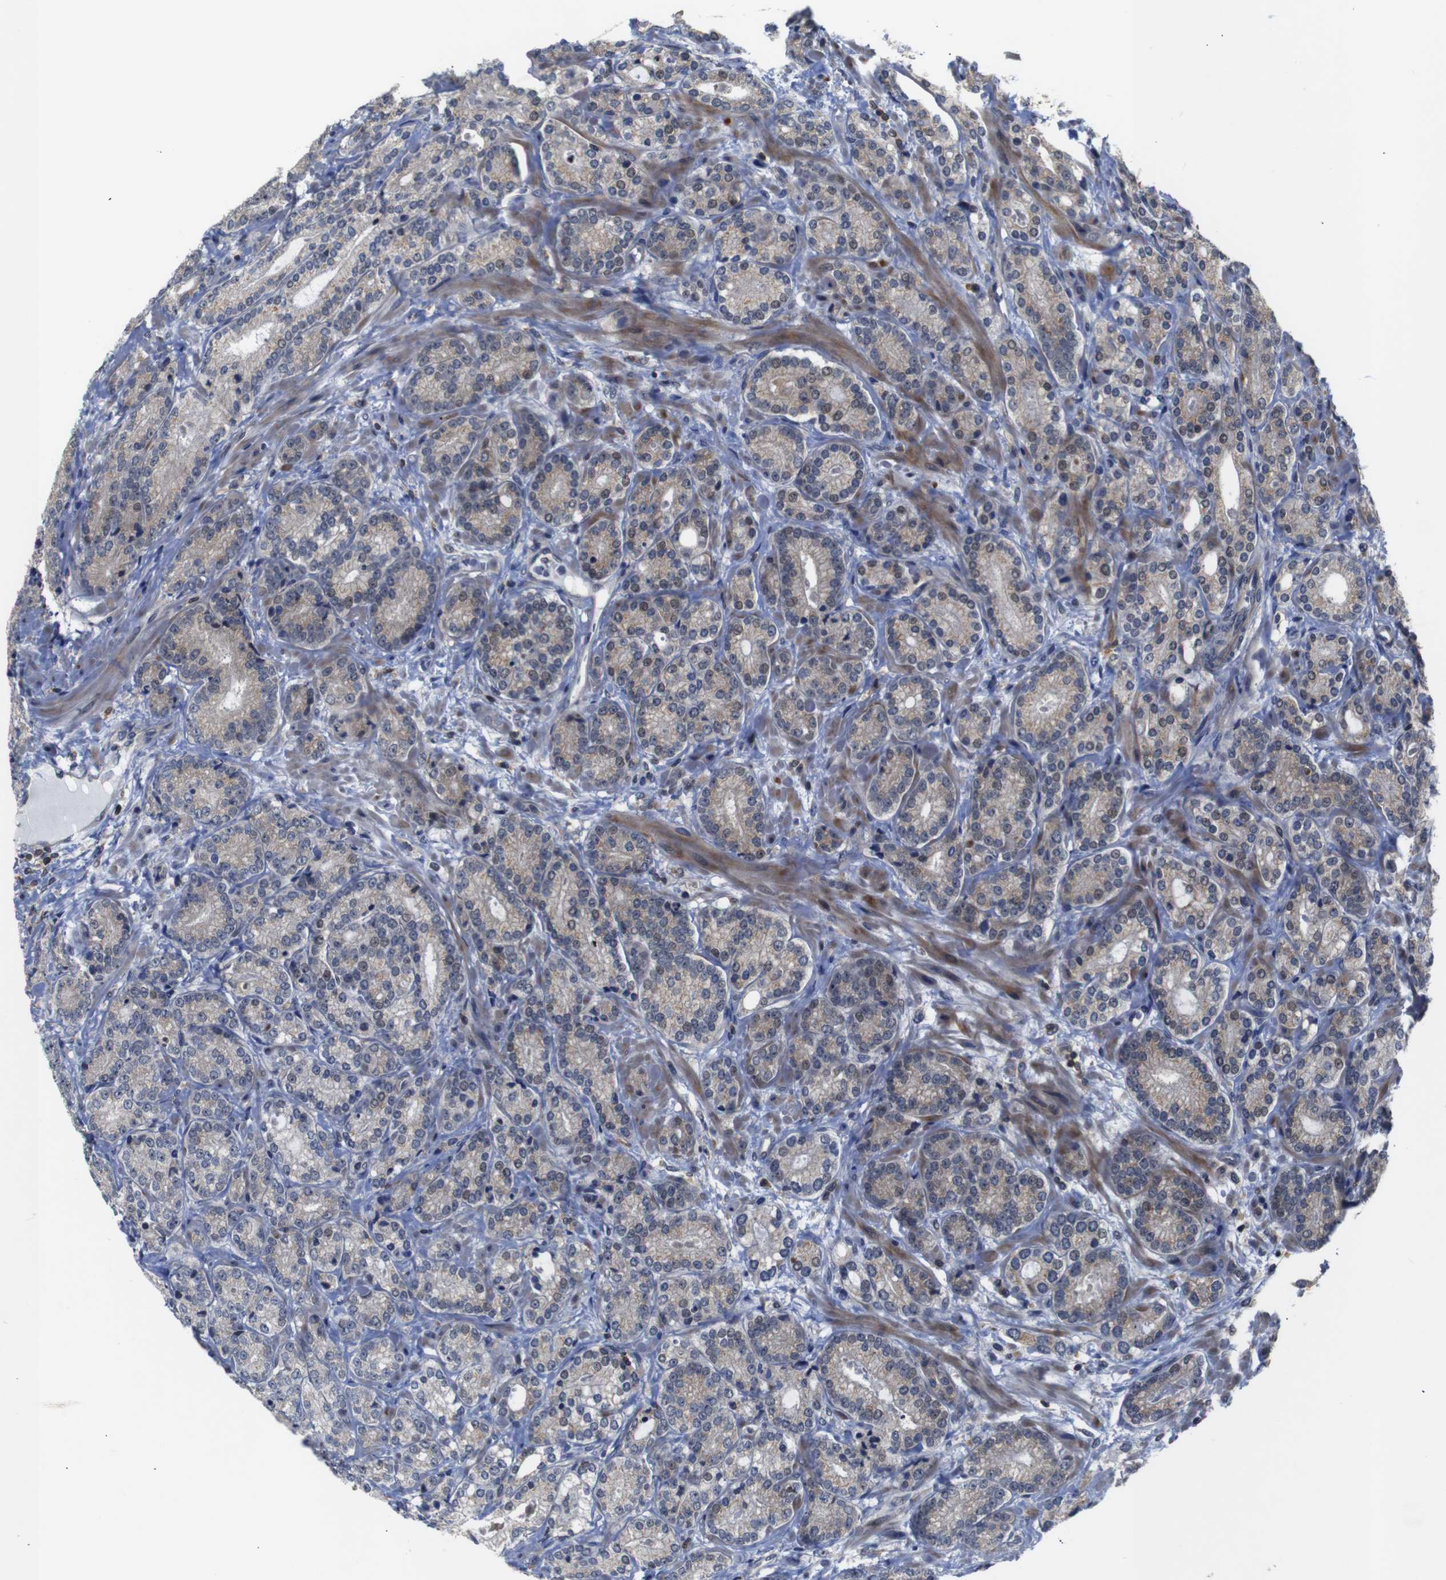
{"staining": {"intensity": "weak", "quantity": ">75%", "location": "cytoplasmic/membranous,nuclear"}, "tissue": "prostate cancer", "cell_type": "Tumor cells", "image_type": "cancer", "snomed": [{"axis": "morphology", "description": "Adenocarcinoma, High grade"}, {"axis": "topography", "description": "Prostate"}], "caption": "Protein staining of adenocarcinoma (high-grade) (prostate) tissue reveals weak cytoplasmic/membranous and nuclear expression in about >75% of tumor cells.", "gene": "BRWD3", "patient": {"sex": "male", "age": 61}}